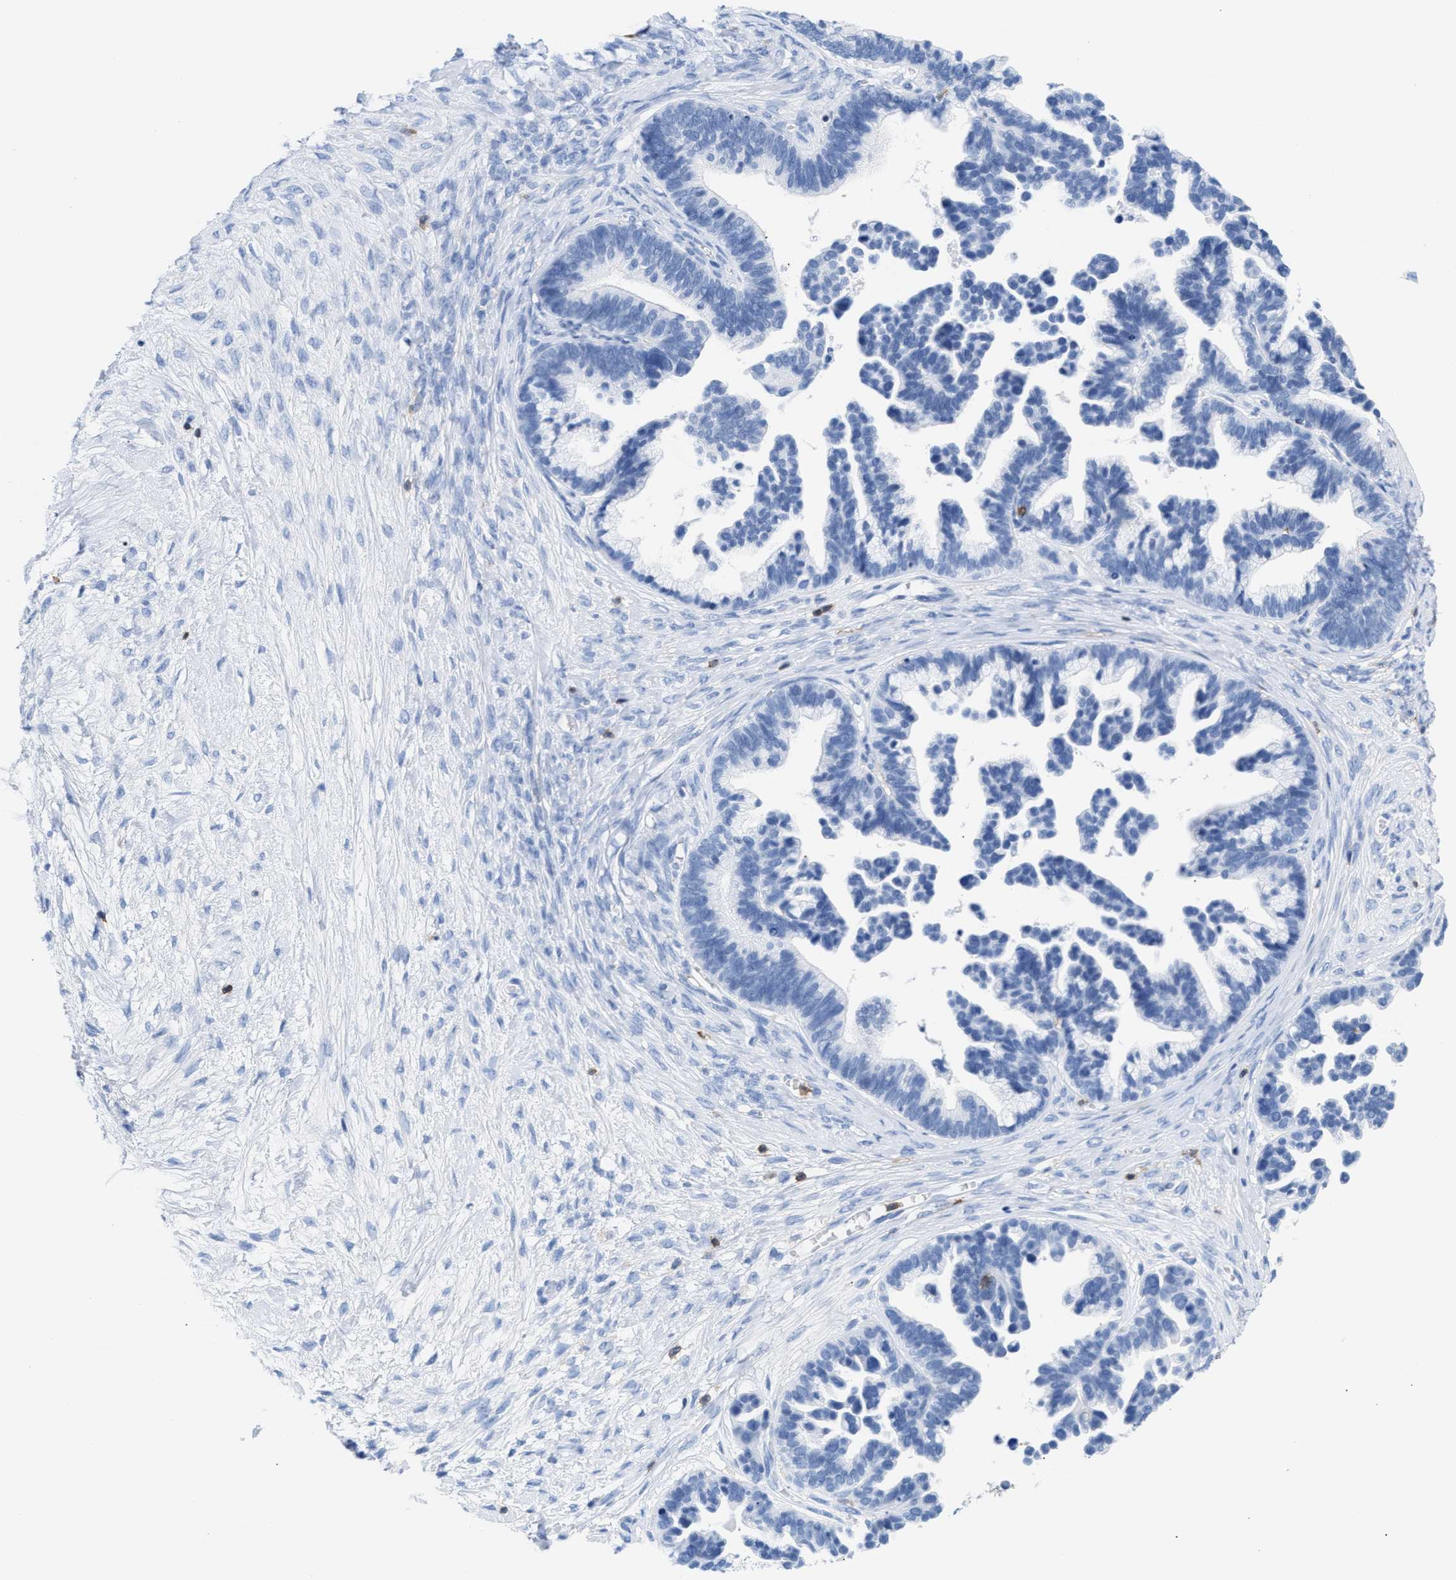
{"staining": {"intensity": "negative", "quantity": "none", "location": "none"}, "tissue": "ovarian cancer", "cell_type": "Tumor cells", "image_type": "cancer", "snomed": [{"axis": "morphology", "description": "Cystadenocarcinoma, serous, NOS"}, {"axis": "topography", "description": "Ovary"}], "caption": "An image of serous cystadenocarcinoma (ovarian) stained for a protein displays no brown staining in tumor cells. The staining is performed using DAB (3,3'-diaminobenzidine) brown chromogen with nuclei counter-stained in using hematoxylin.", "gene": "LCP1", "patient": {"sex": "female", "age": 56}}